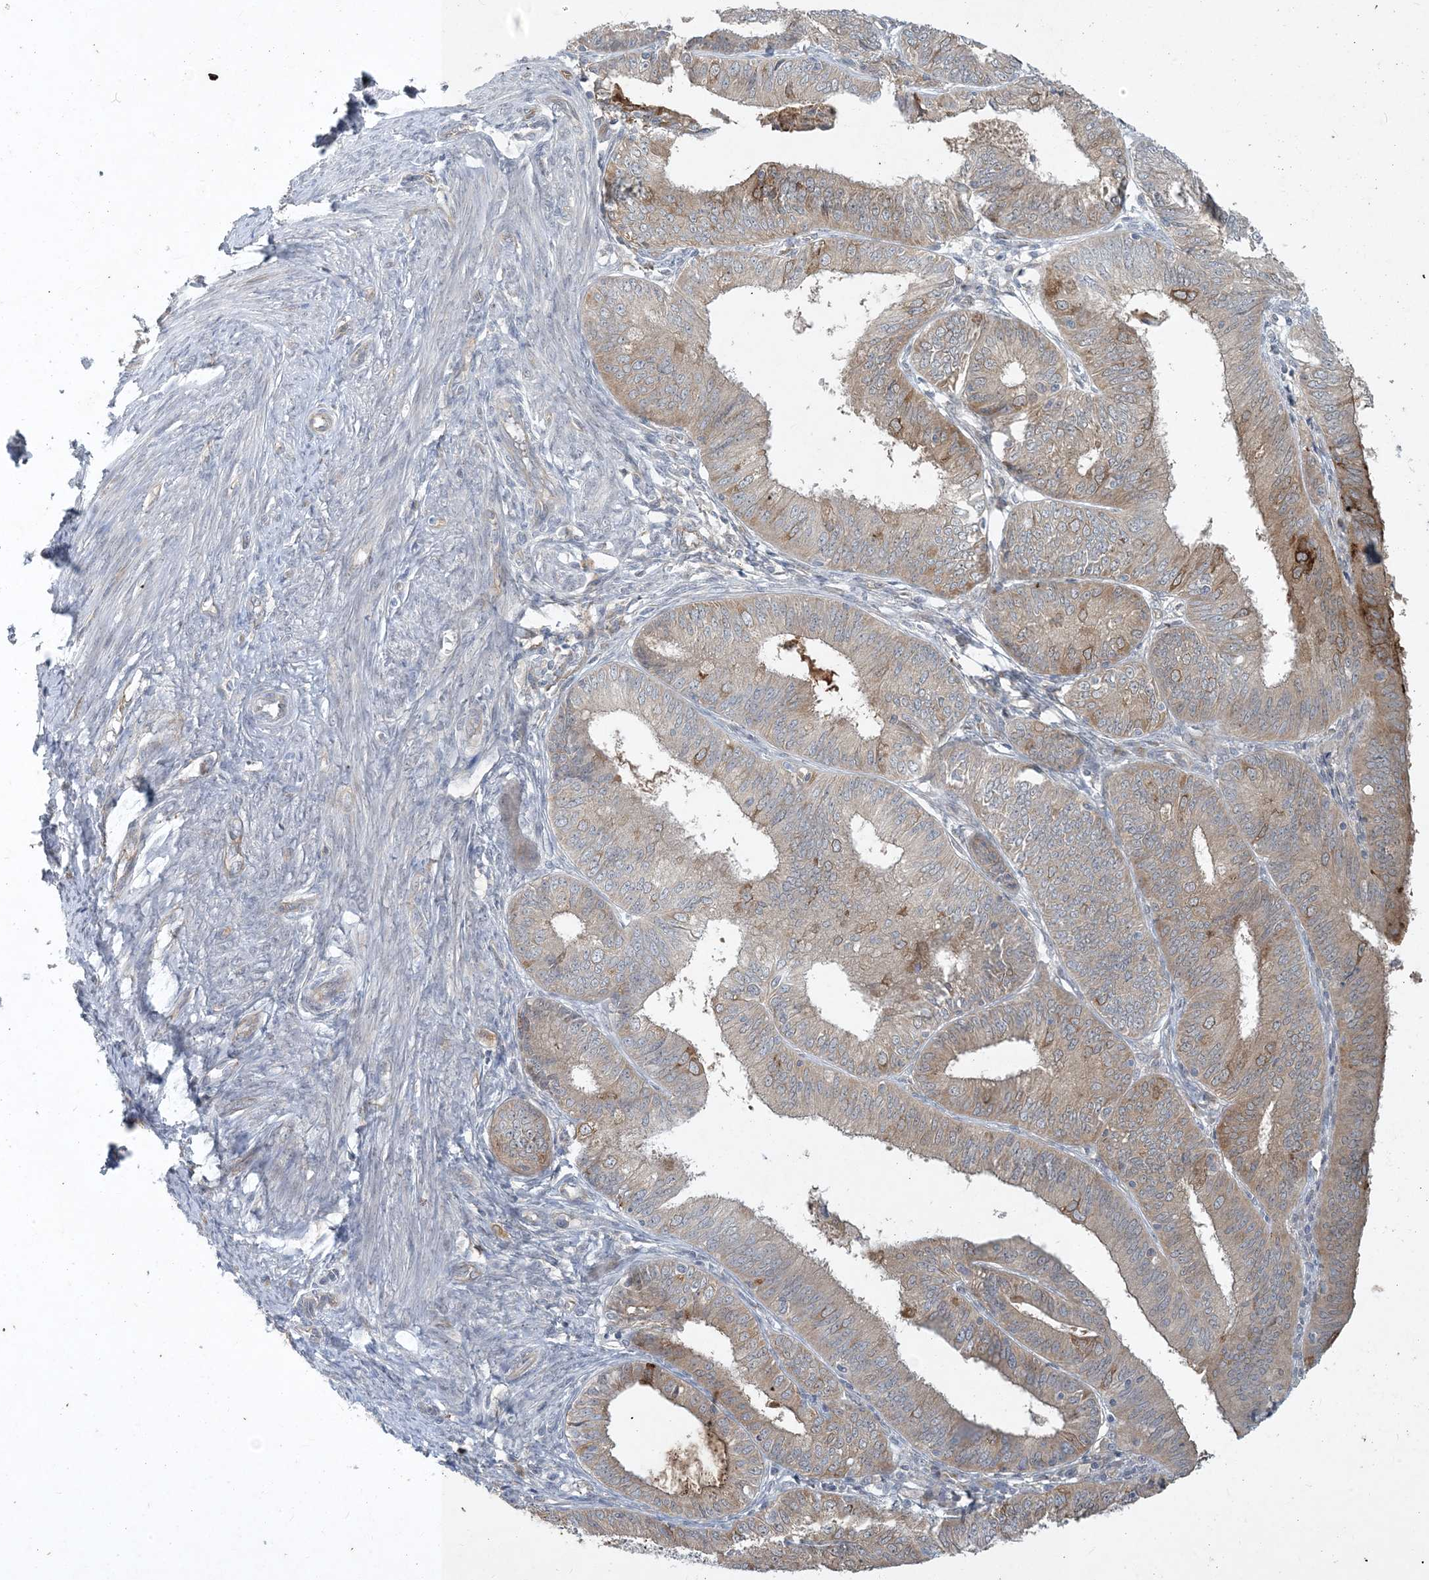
{"staining": {"intensity": "moderate", "quantity": "<25%", "location": "cytoplasmic/membranous"}, "tissue": "endometrial cancer", "cell_type": "Tumor cells", "image_type": "cancer", "snomed": [{"axis": "morphology", "description": "Adenocarcinoma, NOS"}, {"axis": "topography", "description": "Endometrium"}], "caption": "Human endometrial cancer stained with a brown dye demonstrates moderate cytoplasmic/membranous positive expression in approximately <25% of tumor cells.", "gene": "CDS1", "patient": {"sex": "female", "age": 51}}